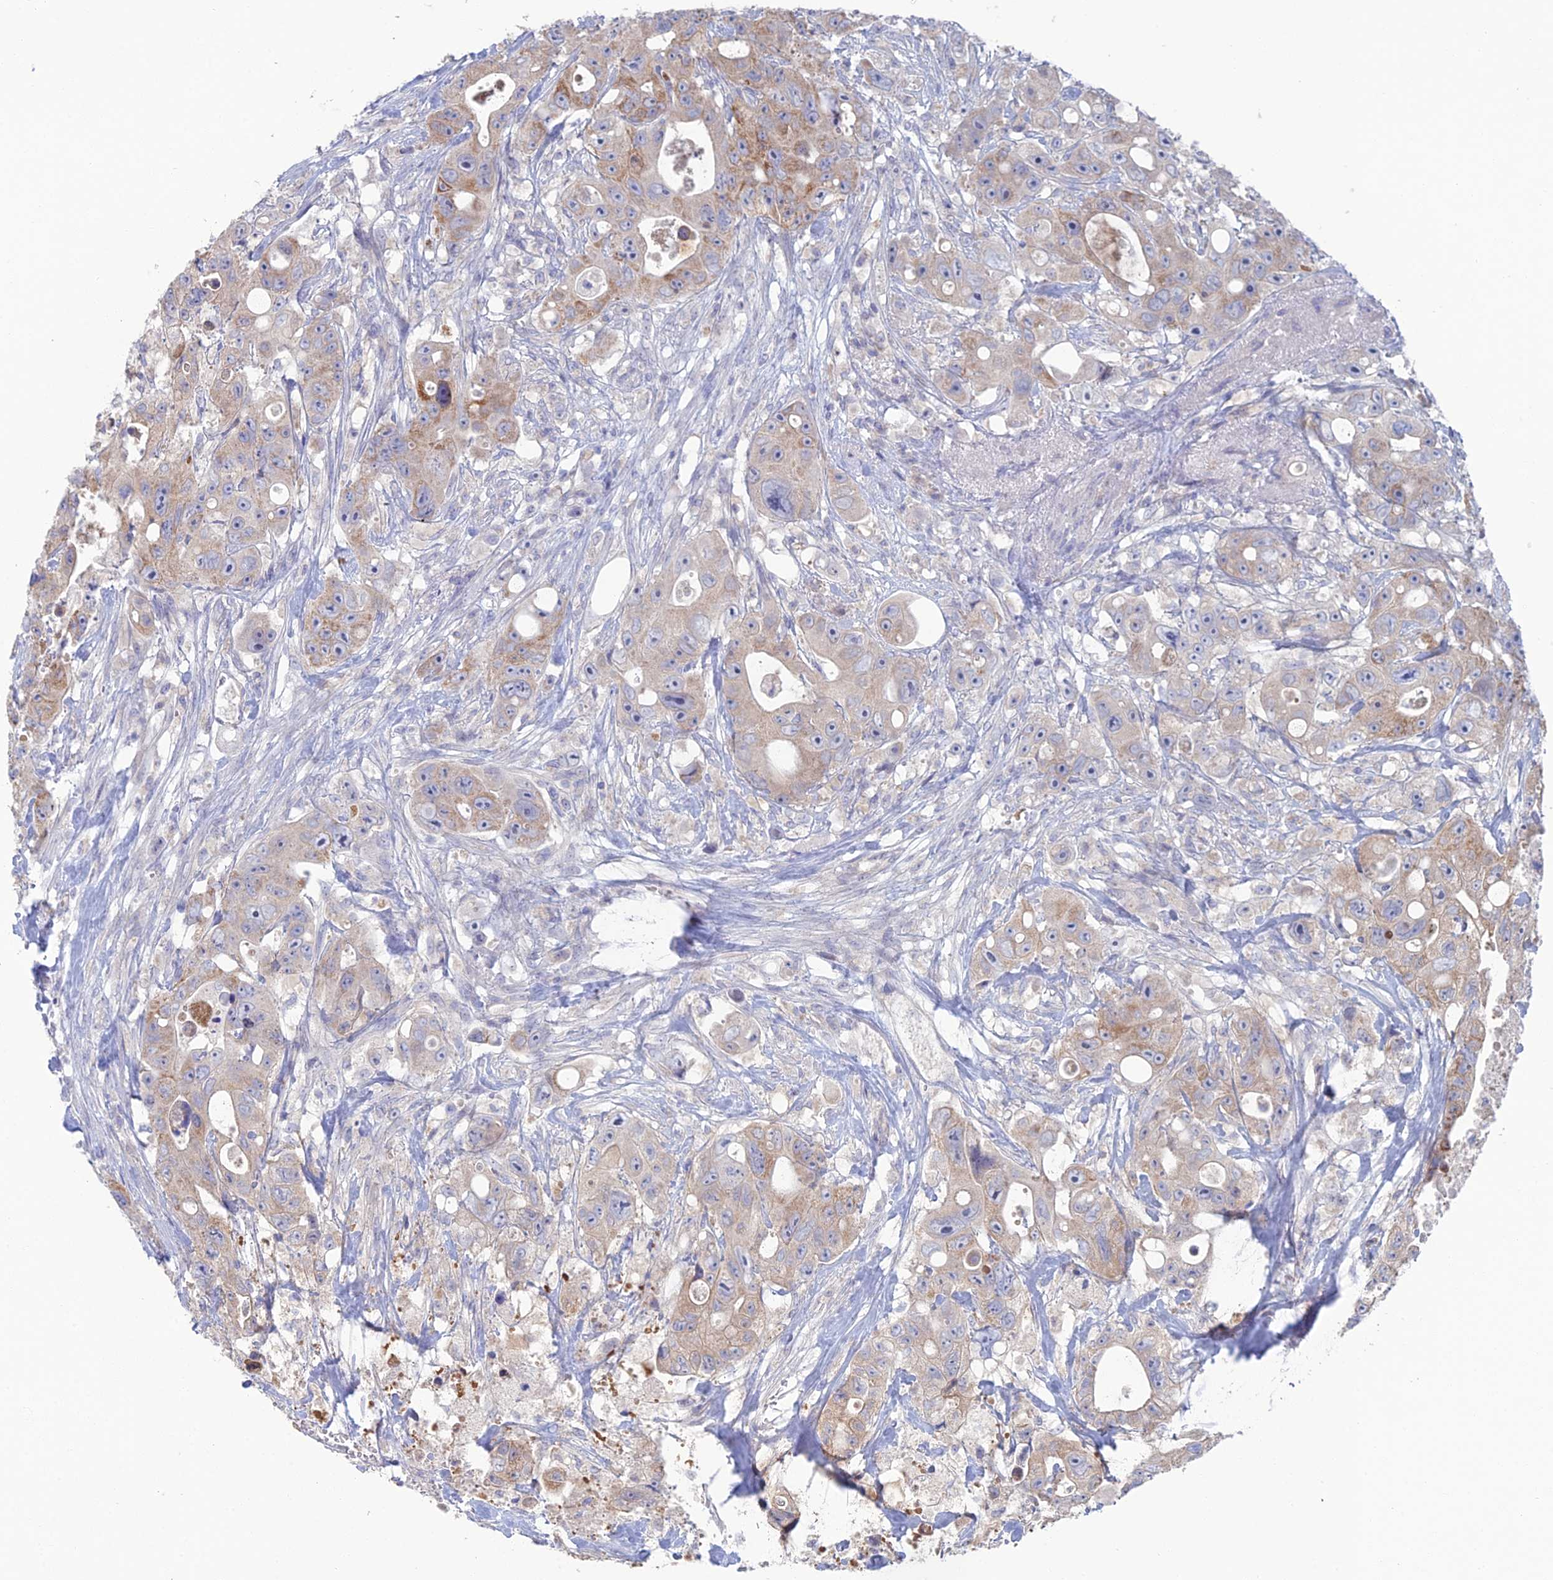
{"staining": {"intensity": "moderate", "quantity": "<25%", "location": "cytoplasmic/membranous"}, "tissue": "colorectal cancer", "cell_type": "Tumor cells", "image_type": "cancer", "snomed": [{"axis": "morphology", "description": "Adenocarcinoma, NOS"}, {"axis": "topography", "description": "Colon"}], "caption": "Protein expression analysis of colorectal cancer exhibits moderate cytoplasmic/membranous positivity in approximately <25% of tumor cells.", "gene": "ARL16", "patient": {"sex": "female", "age": 46}}